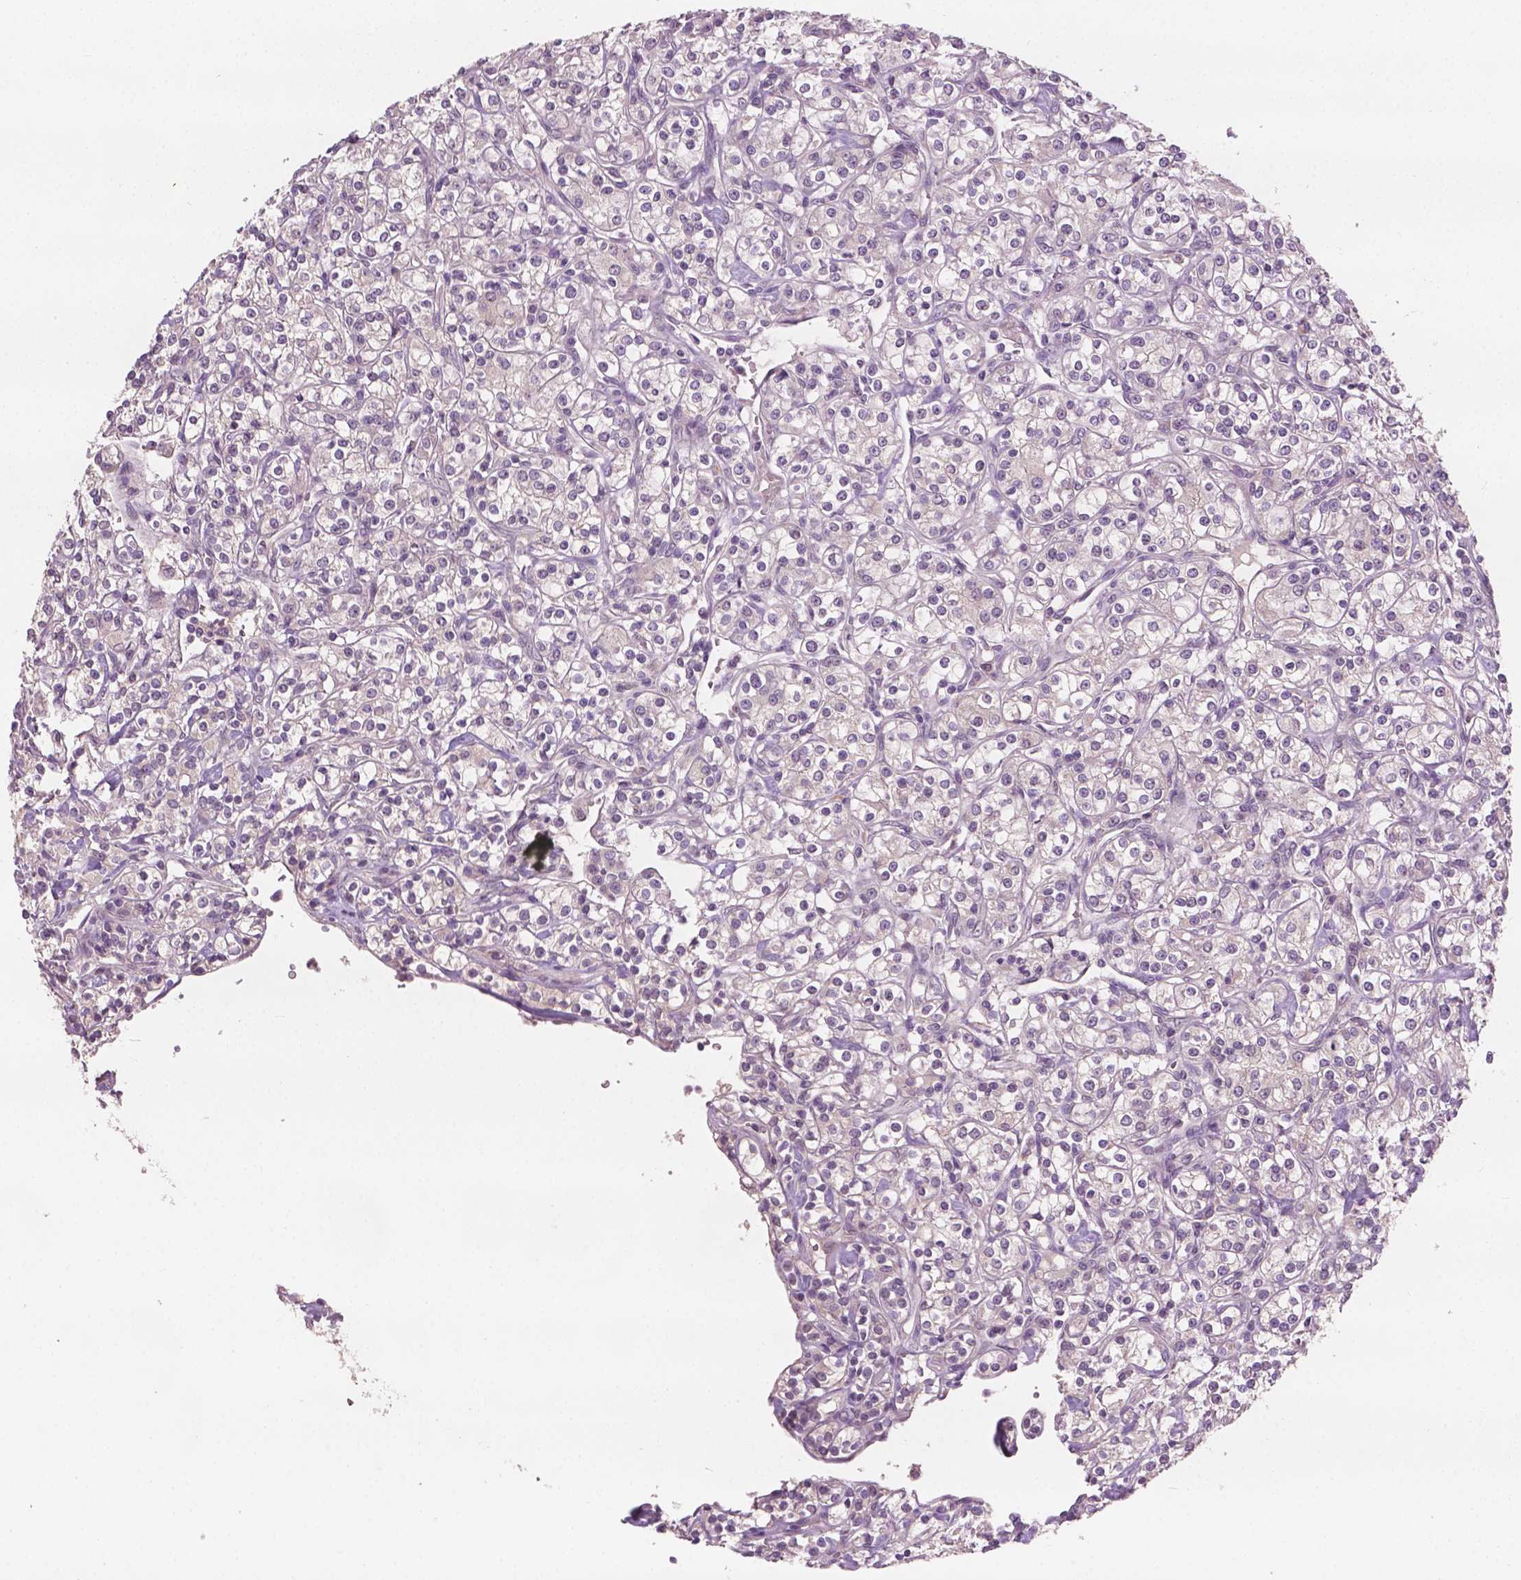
{"staining": {"intensity": "negative", "quantity": "none", "location": "none"}, "tissue": "renal cancer", "cell_type": "Tumor cells", "image_type": "cancer", "snomed": [{"axis": "morphology", "description": "Adenocarcinoma, NOS"}, {"axis": "topography", "description": "Kidney"}], "caption": "There is no significant staining in tumor cells of adenocarcinoma (renal).", "gene": "KRT17", "patient": {"sex": "male", "age": 77}}